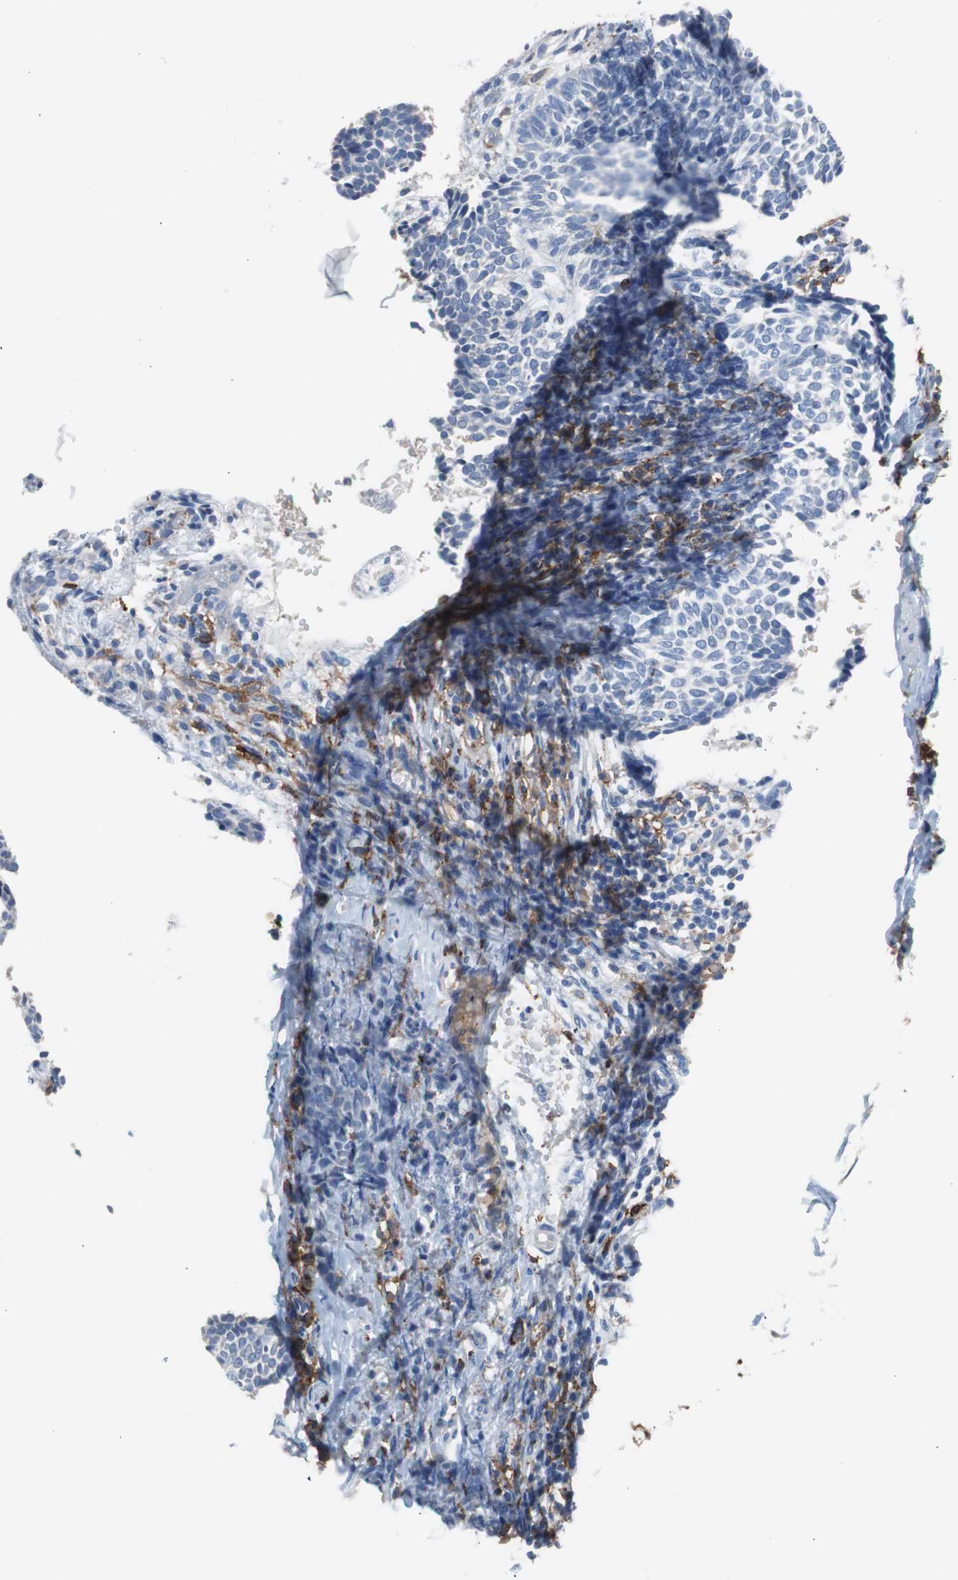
{"staining": {"intensity": "negative", "quantity": "none", "location": "none"}, "tissue": "skin cancer", "cell_type": "Tumor cells", "image_type": "cancer", "snomed": [{"axis": "morphology", "description": "Normal tissue, NOS"}, {"axis": "morphology", "description": "Basal cell carcinoma"}, {"axis": "topography", "description": "Skin"}], "caption": "Immunohistochemistry photomicrograph of human skin cancer stained for a protein (brown), which shows no expression in tumor cells. (DAB IHC with hematoxylin counter stain).", "gene": "FCGR2B", "patient": {"sex": "male", "age": 87}}